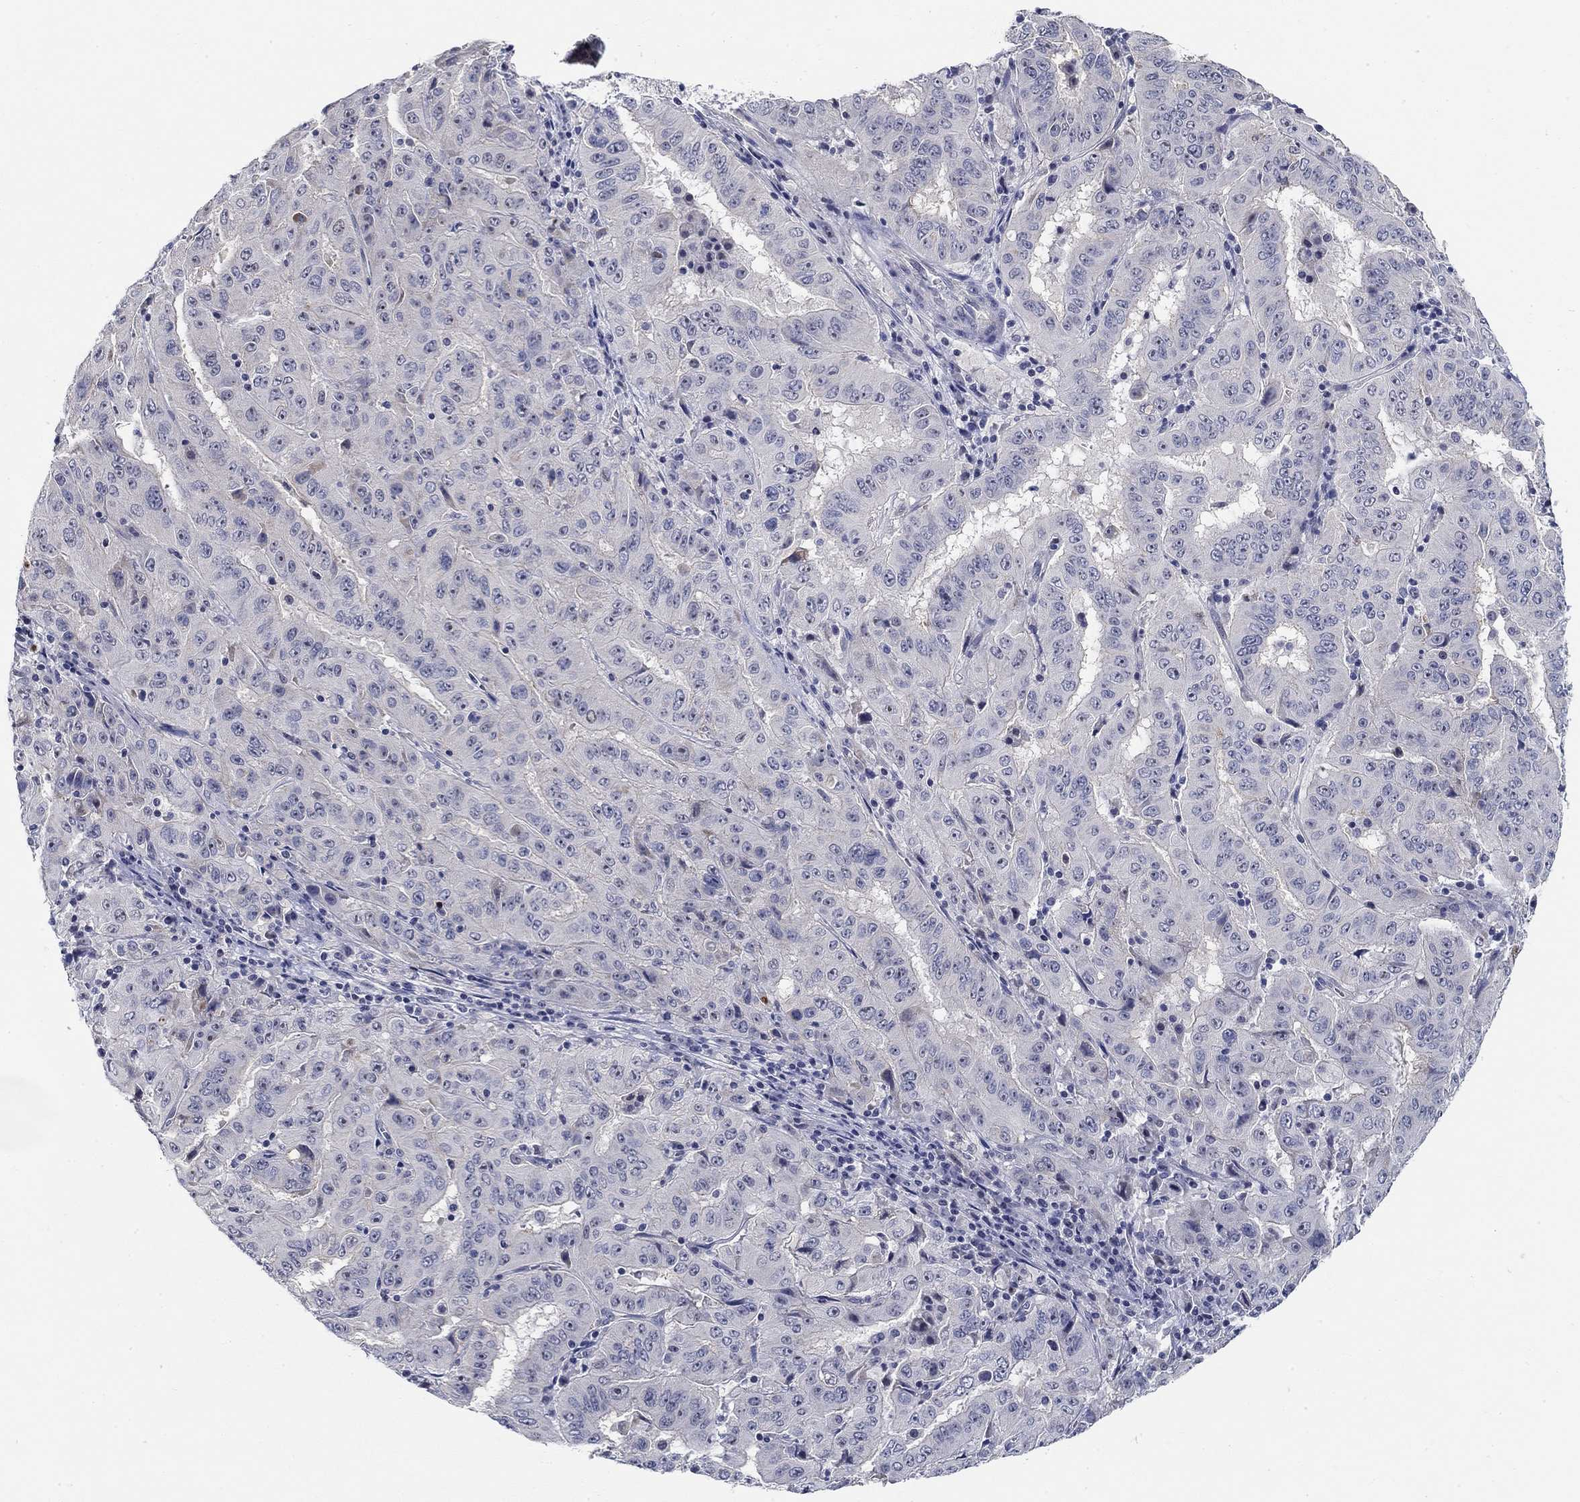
{"staining": {"intensity": "negative", "quantity": "none", "location": "none"}, "tissue": "pancreatic cancer", "cell_type": "Tumor cells", "image_type": "cancer", "snomed": [{"axis": "morphology", "description": "Adenocarcinoma, NOS"}, {"axis": "topography", "description": "Pancreas"}], "caption": "This is an immunohistochemistry micrograph of human pancreatic cancer. There is no positivity in tumor cells.", "gene": "SMIM18", "patient": {"sex": "male", "age": 63}}